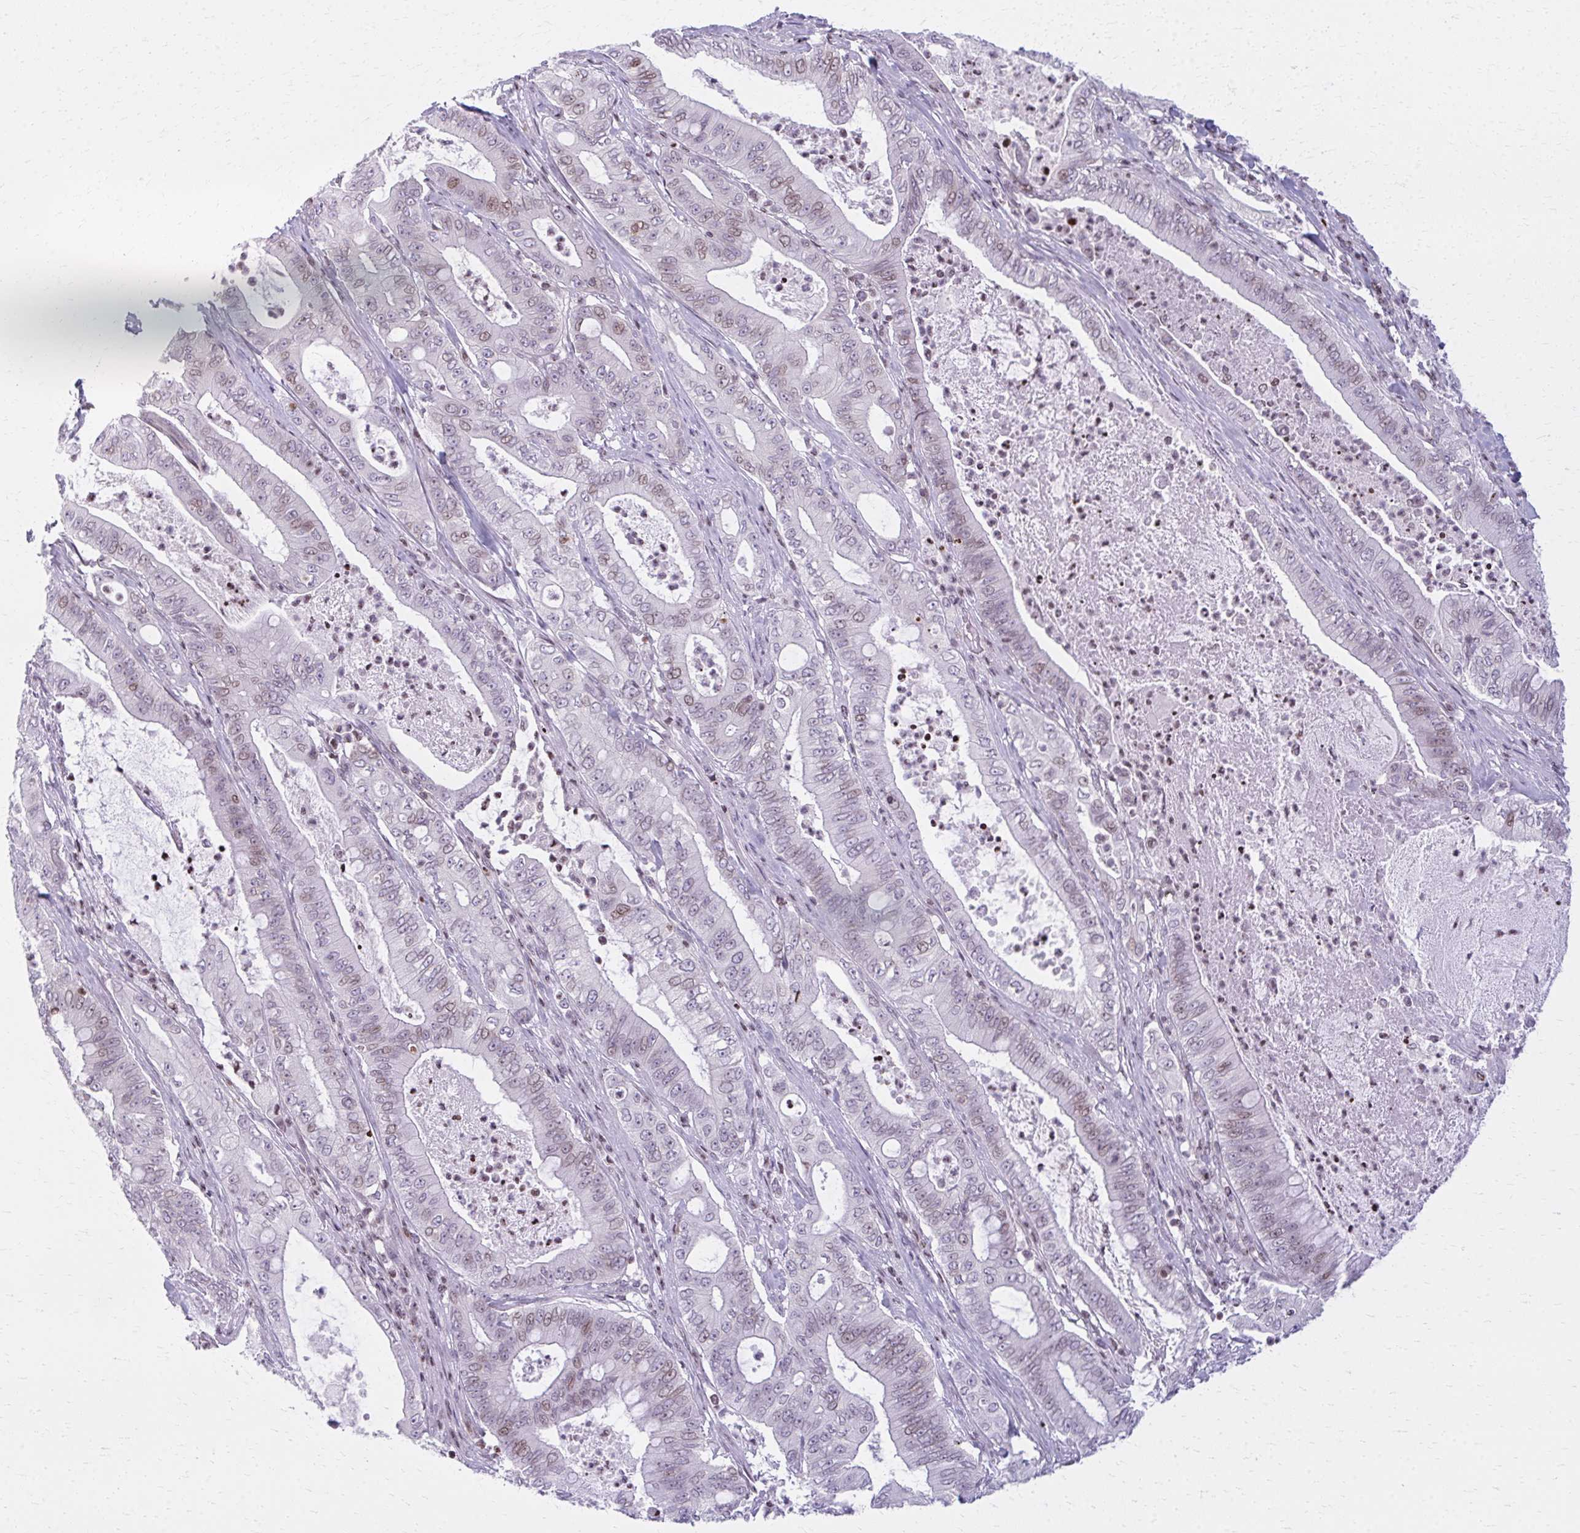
{"staining": {"intensity": "weak", "quantity": "25%-75%", "location": "nuclear"}, "tissue": "pancreatic cancer", "cell_type": "Tumor cells", "image_type": "cancer", "snomed": [{"axis": "morphology", "description": "Adenocarcinoma, NOS"}, {"axis": "topography", "description": "Pancreas"}], "caption": "Pancreatic cancer (adenocarcinoma) stained with a protein marker demonstrates weak staining in tumor cells.", "gene": "AP5M1", "patient": {"sex": "male", "age": 71}}